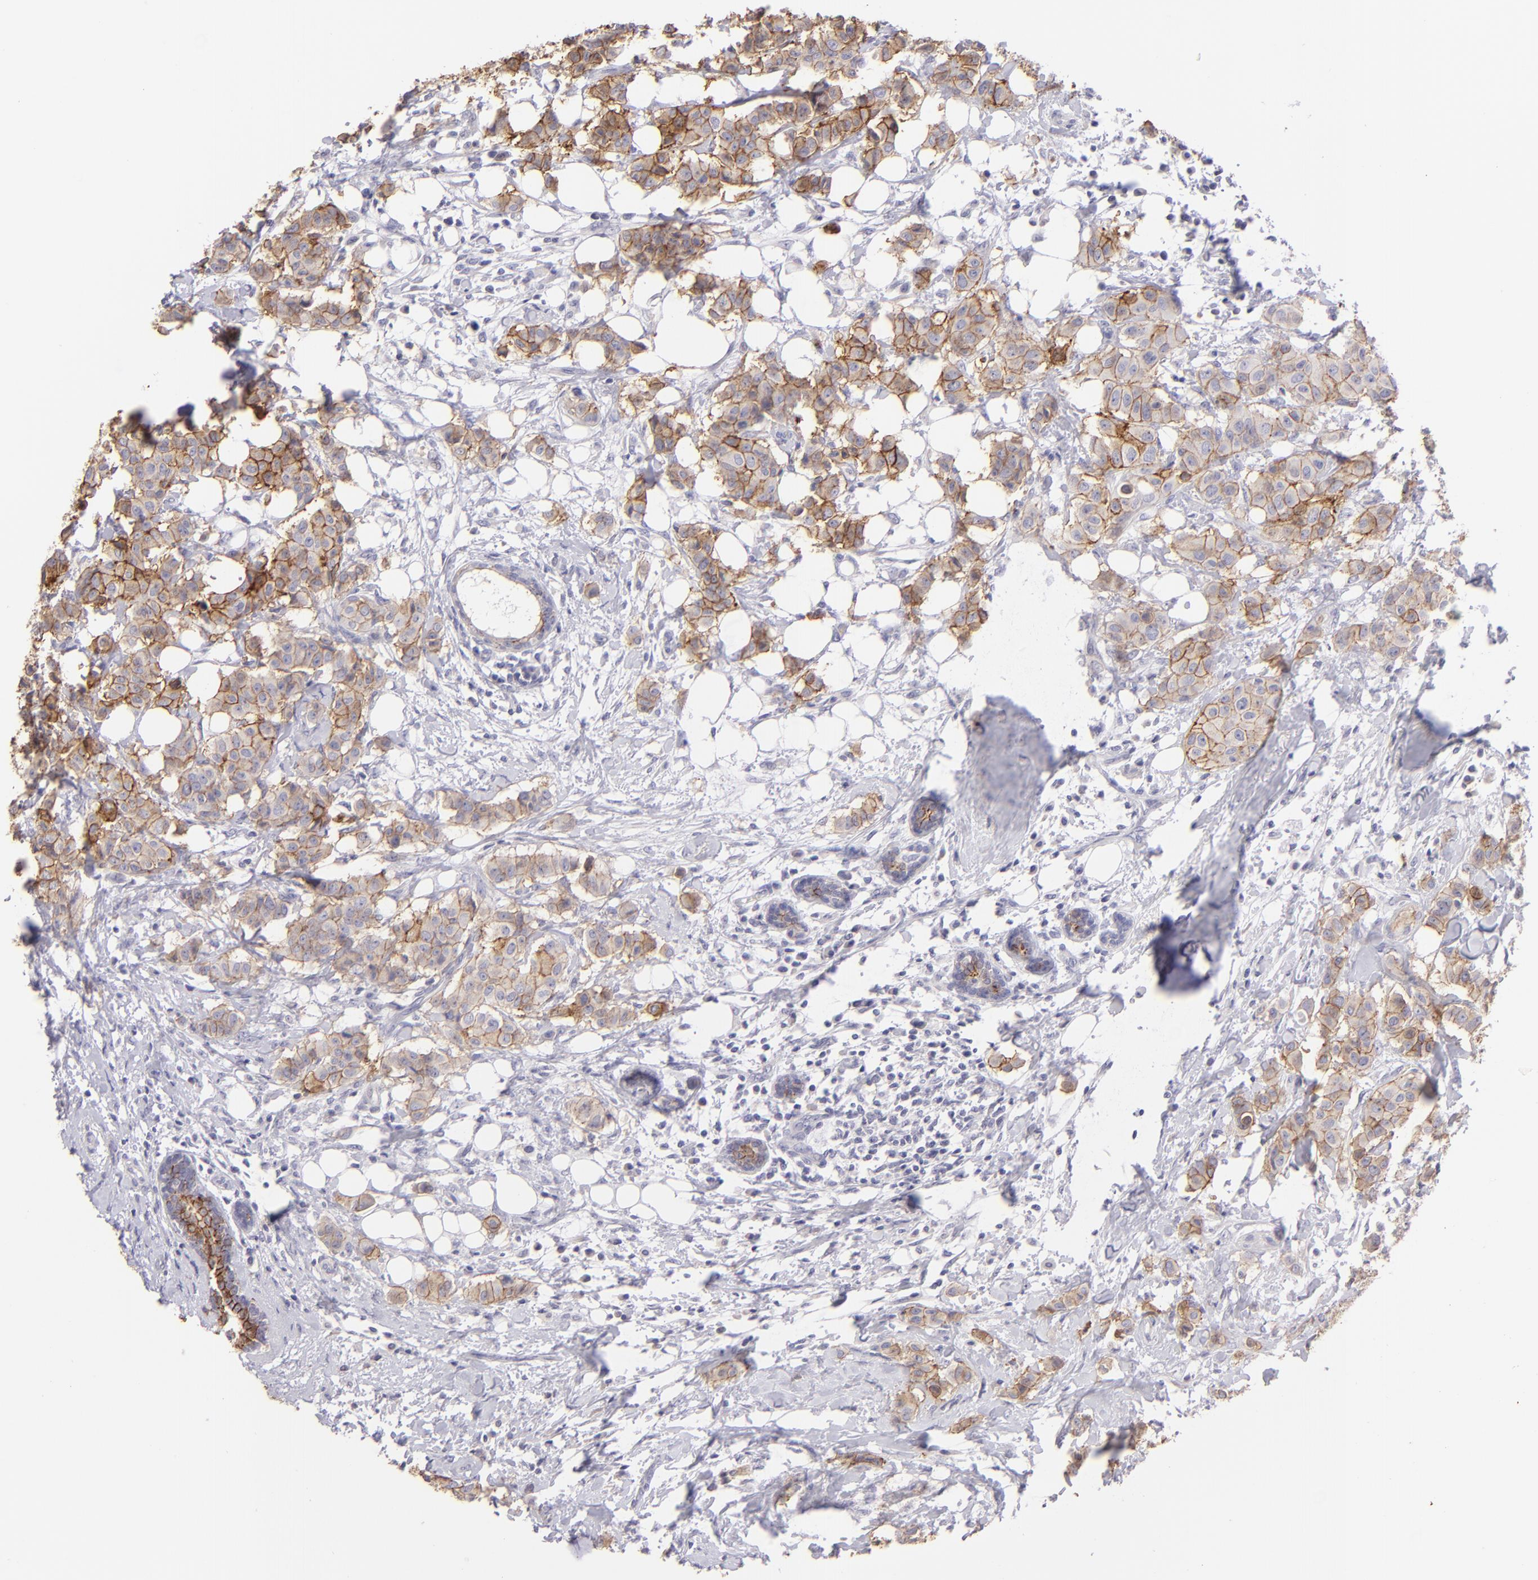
{"staining": {"intensity": "moderate", "quantity": "25%-75%", "location": "cytoplasmic/membranous"}, "tissue": "breast cancer", "cell_type": "Tumor cells", "image_type": "cancer", "snomed": [{"axis": "morphology", "description": "Duct carcinoma"}, {"axis": "topography", "description": "Breast"}], "caption": "About 25%-75% of tumor cells in breast cancer (intraductal carcinoma) exhibit moderate cytoplasmic/membranous protein positivity as visualized by brown immunohistochemical staining.", "gene": "CLDN4", "patient": {"sex": "female", "age": 40}}